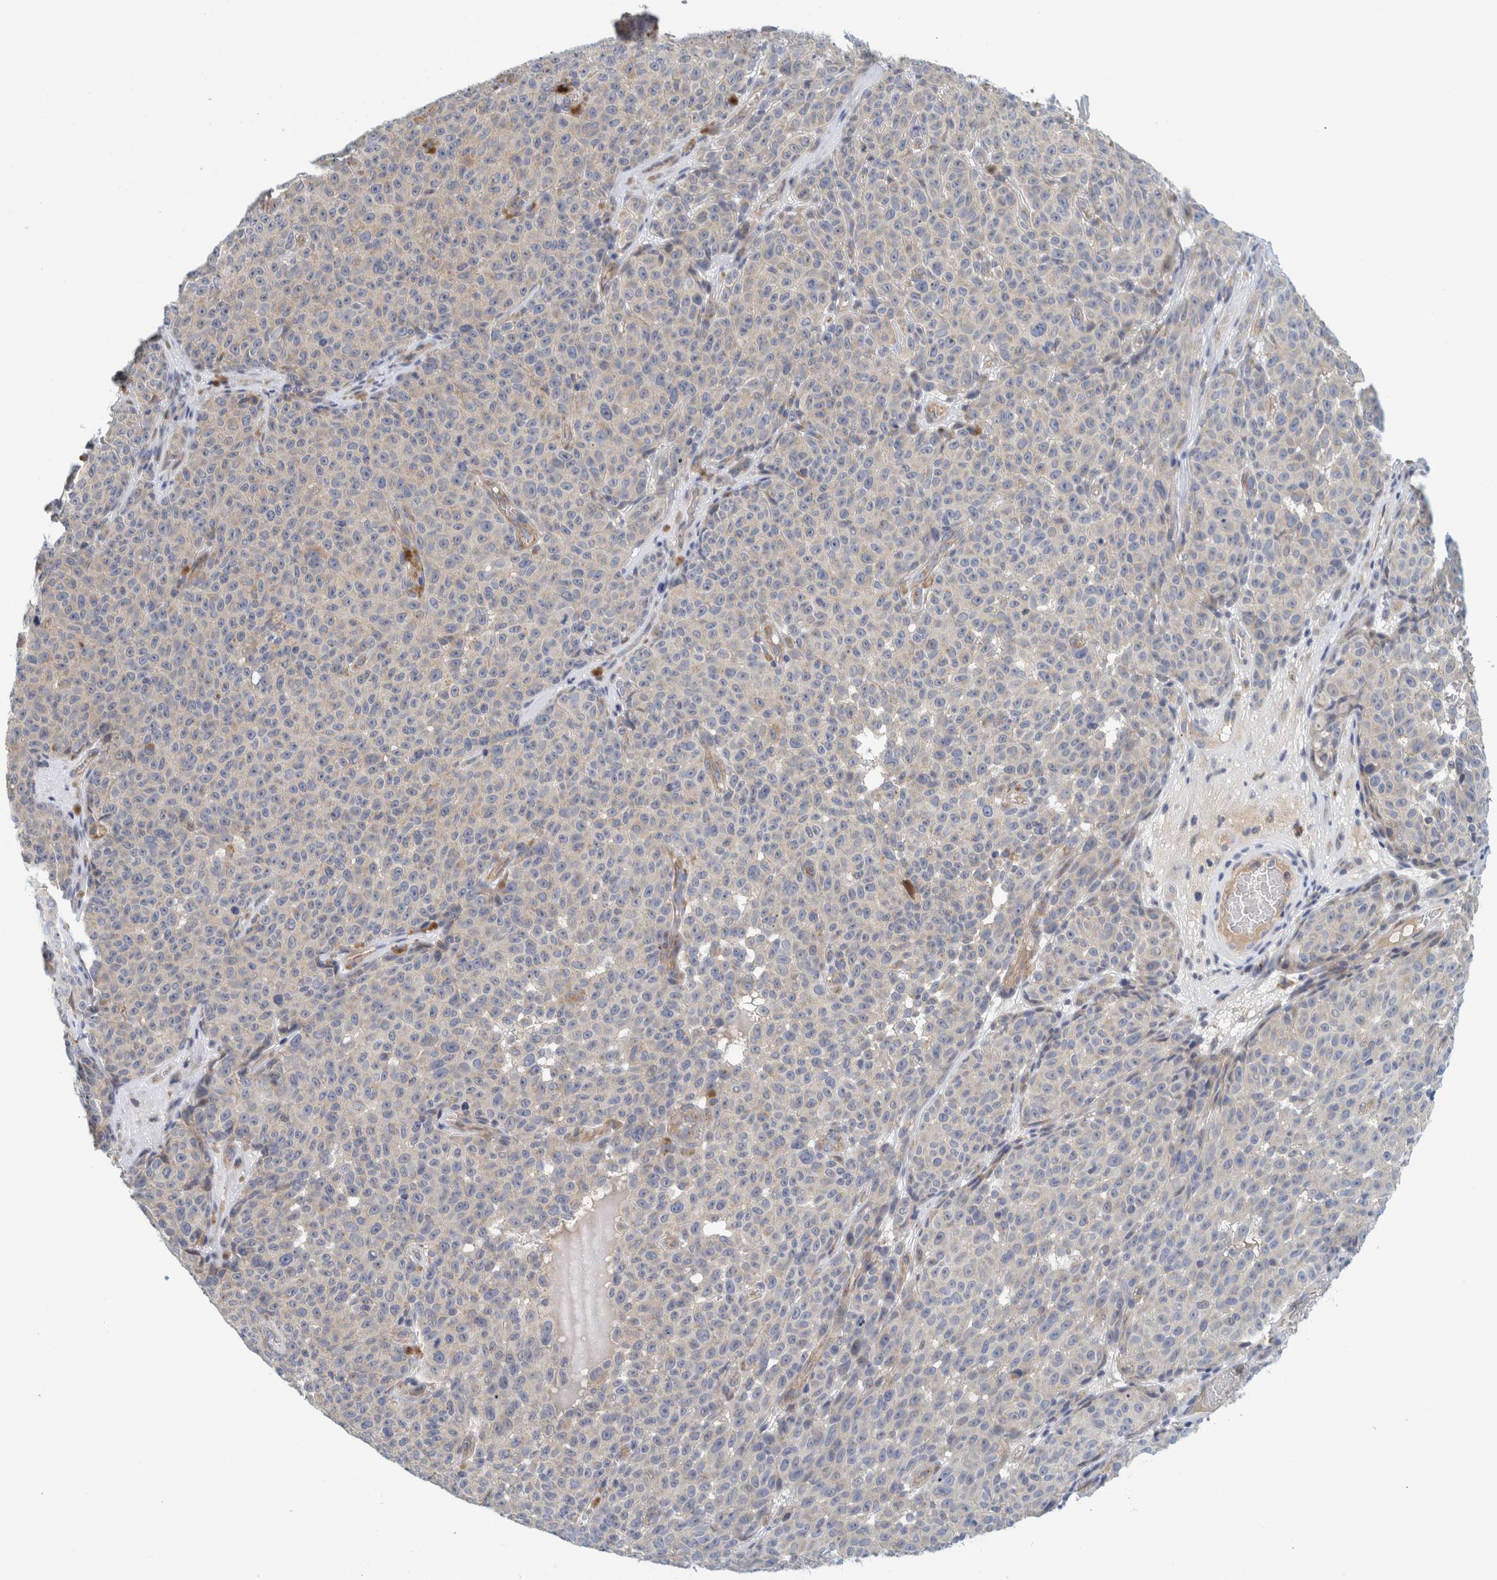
{"staining": {"intensity": "negative", "quantity": "none", "location": "none"}, "tissue": "melanoma", "cell_type": "Tumor cells", "image_type": "cancer", "snomed": [{"axis": "morphology", "description": "Malignant melanoma, NOS"}, {"axis": "topography", "description": "Skin"}], "caption": "Immunohistochemistry (IHC) photomicrograph of neoplastic tissue: human malignant melanoma stained with DAB (3,3'-diaminobenzidine) exhibits no significant protein staining in tumor cells.", "gene": "ZNF324B", "patient": {"sex": "female", "age": 82}}